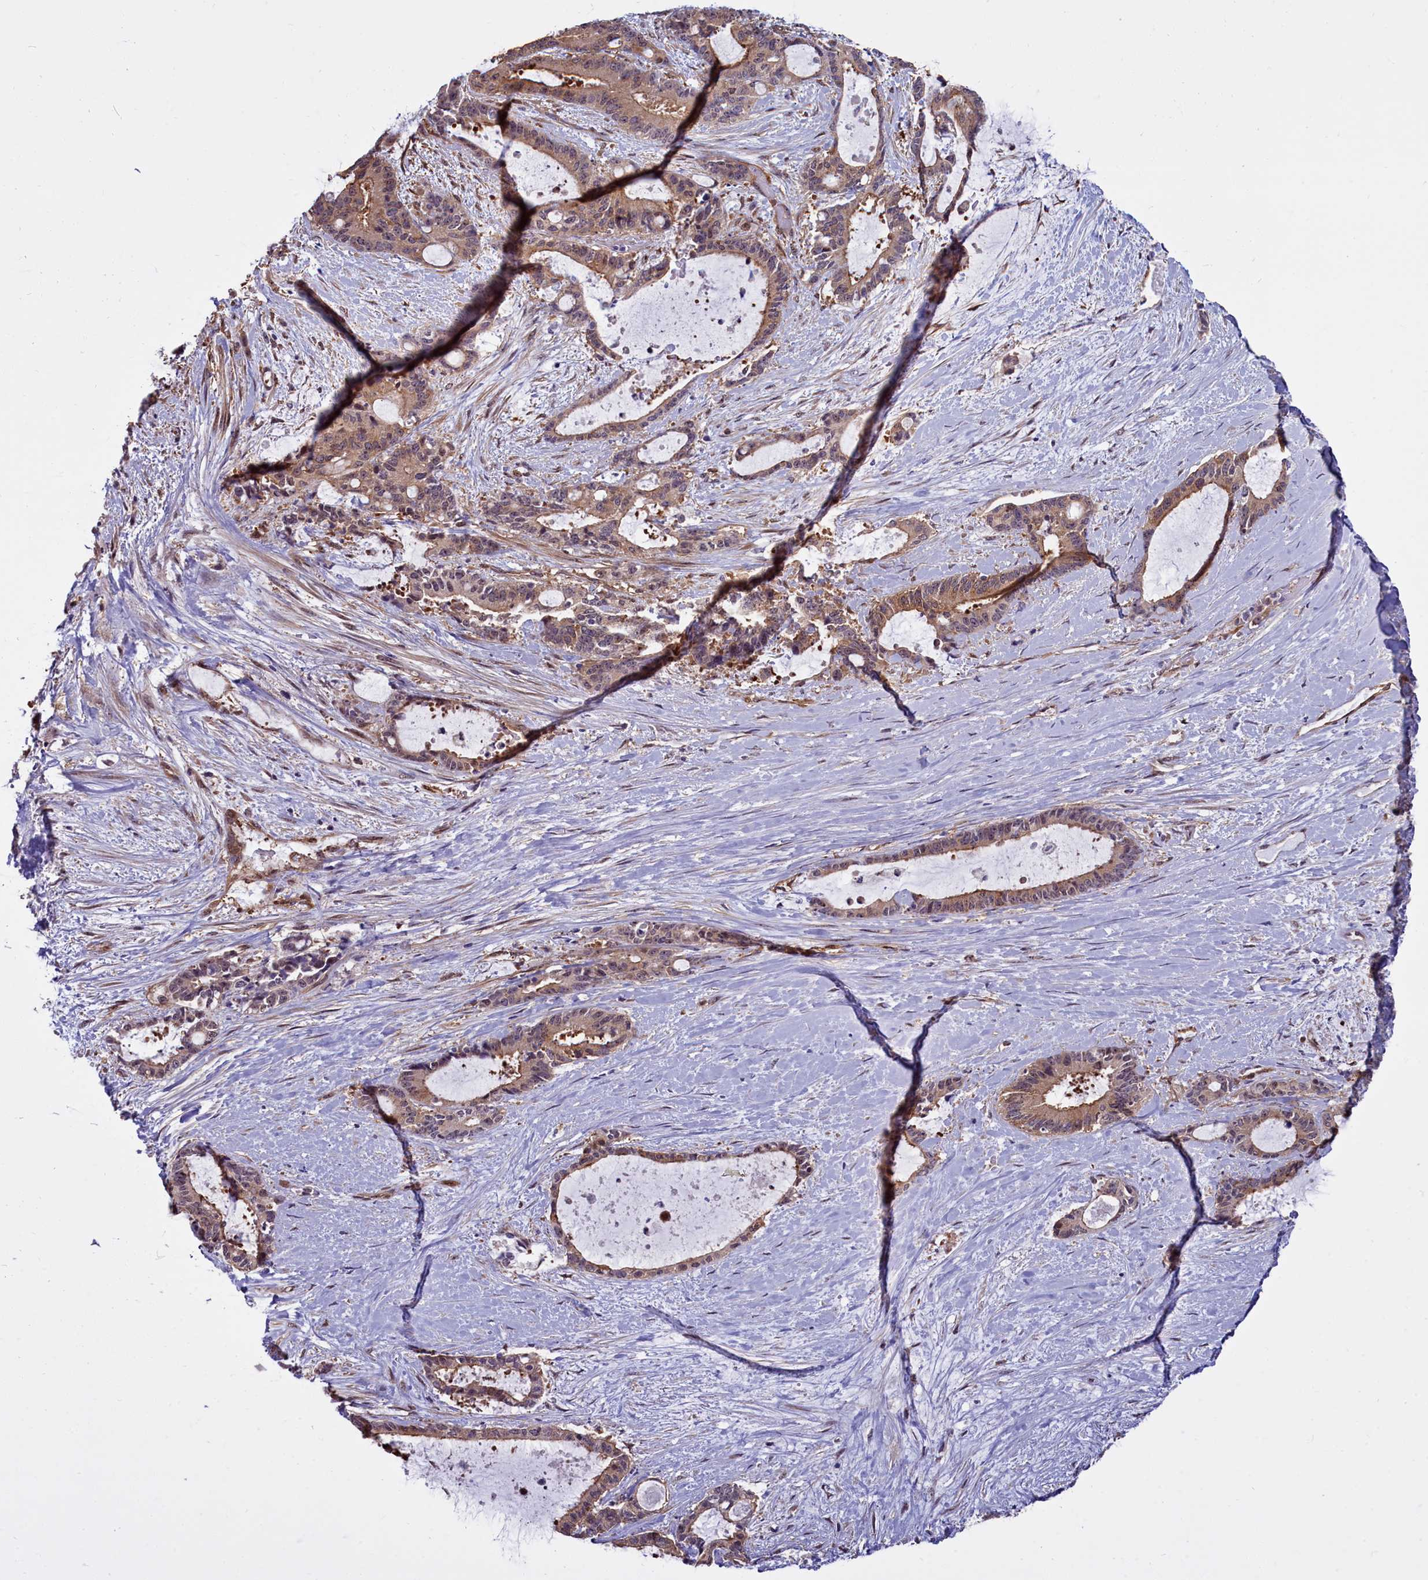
{"staining": {"intensity": "moderate", "quantity": ">75%", "location": "cytoplasmic/membranous"}, "tissue": "liver cancer", "cell_type": "Tumor cells", "image_type": "cancer", "snomed": [{"axis": "morphology", "description": "Normal tissue, NOS"}, {"axis": "morphology", "description": "Cholangiocarcinoma"}, {"axis": "topography", "description": "Liver"}, {"axis": "topography", "description": "Peripheral nerve tissue"}], "caption": "This micrograph exhibits immunohistochemistry (IHC) staining of human liver cancer (cholangiocarcinoma), with medium moderate cytoplasmic/membranous expression in approximately >75% of tumor cells.", "gene": "BCAR1", "patient": {"sex": "female", "age": 73}}